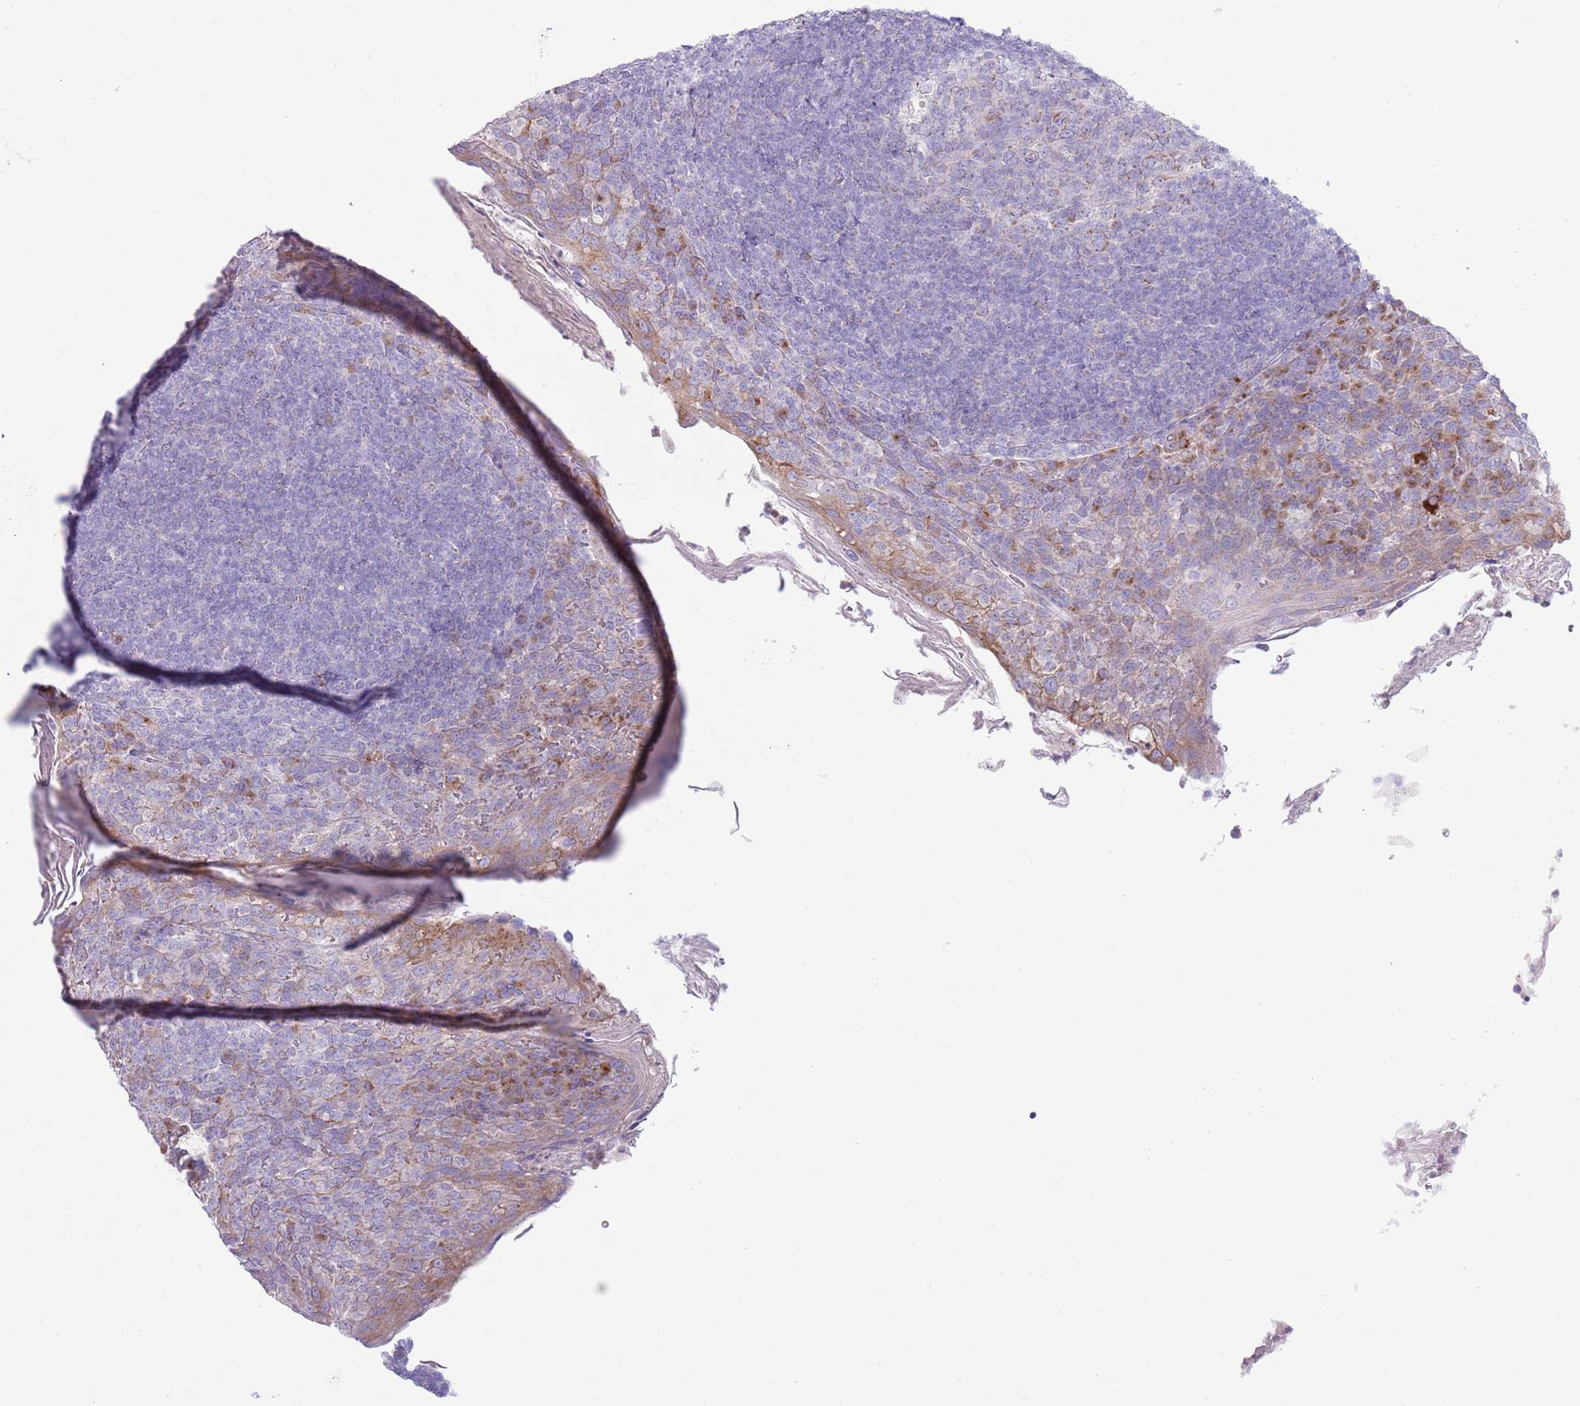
{"staining": {"intensity": "weak", "quantity": "<25%", "location": "cytoplasmic/membranous"}, "tissue": "tonsil", "cell_type": "Germinal center cells", "image_type": "normal", "snomed": [{"axis": "morphology", "description": "Normal tissue, NOS"}, {"axis": "topography", "description": "Tonsil"}], "caption": "DAB (3,3'-diaminobenzidine) immunohistochemical staining of unremarkable human tonsil reveals no significant staining in germinal center cells. (DAB (3,3'-diaminobenzidine) immunohistochemistry visualized using brightfield microscopy, high magnification).", "gene": "OAZ2", "patient": {"sex": "female", "age": 10}}